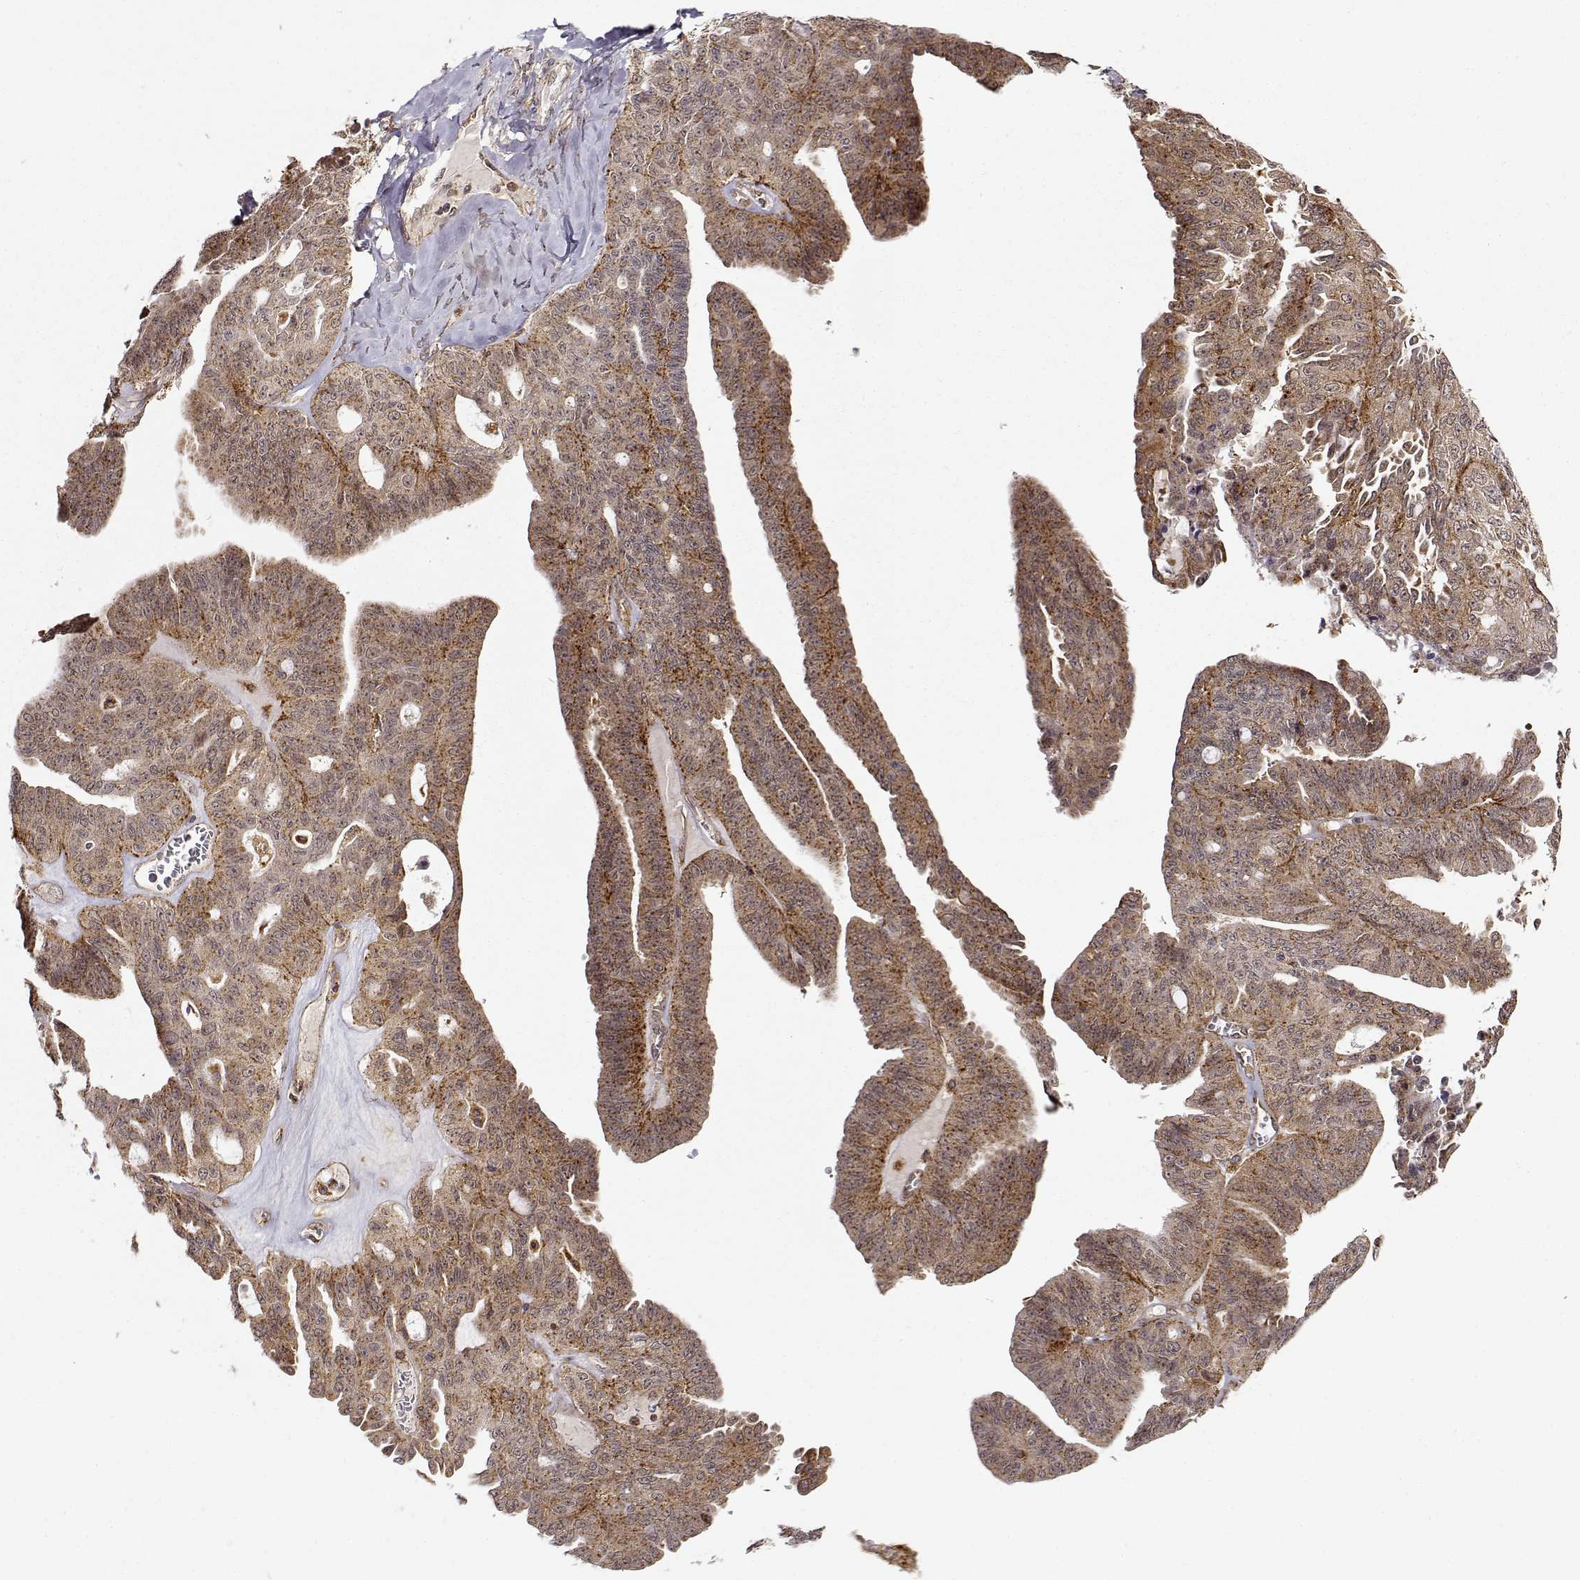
{"staining": {"intensity": "moderate", "quantity": ">75%", "location": "cytoplasmic/membranous"}, "tissue": "ovarian cancer", "cell_type": "Tumor cells", "image_type": "cancer", "snomed": [{"axis": "morphology", "description": "Cystadenocarcinoma, serous, NOS"}, {"axis": "topography", "description": "Ovary"}], "caption": "Ovarian serous cystadenocarcinoma stained for a protein (brown) exhibits moderate cytoplasmic/membranous positive staining in approximately >75% of tumor cells.", "gene": "RNF13", "patient": {"sex": "female", "age": 71}}